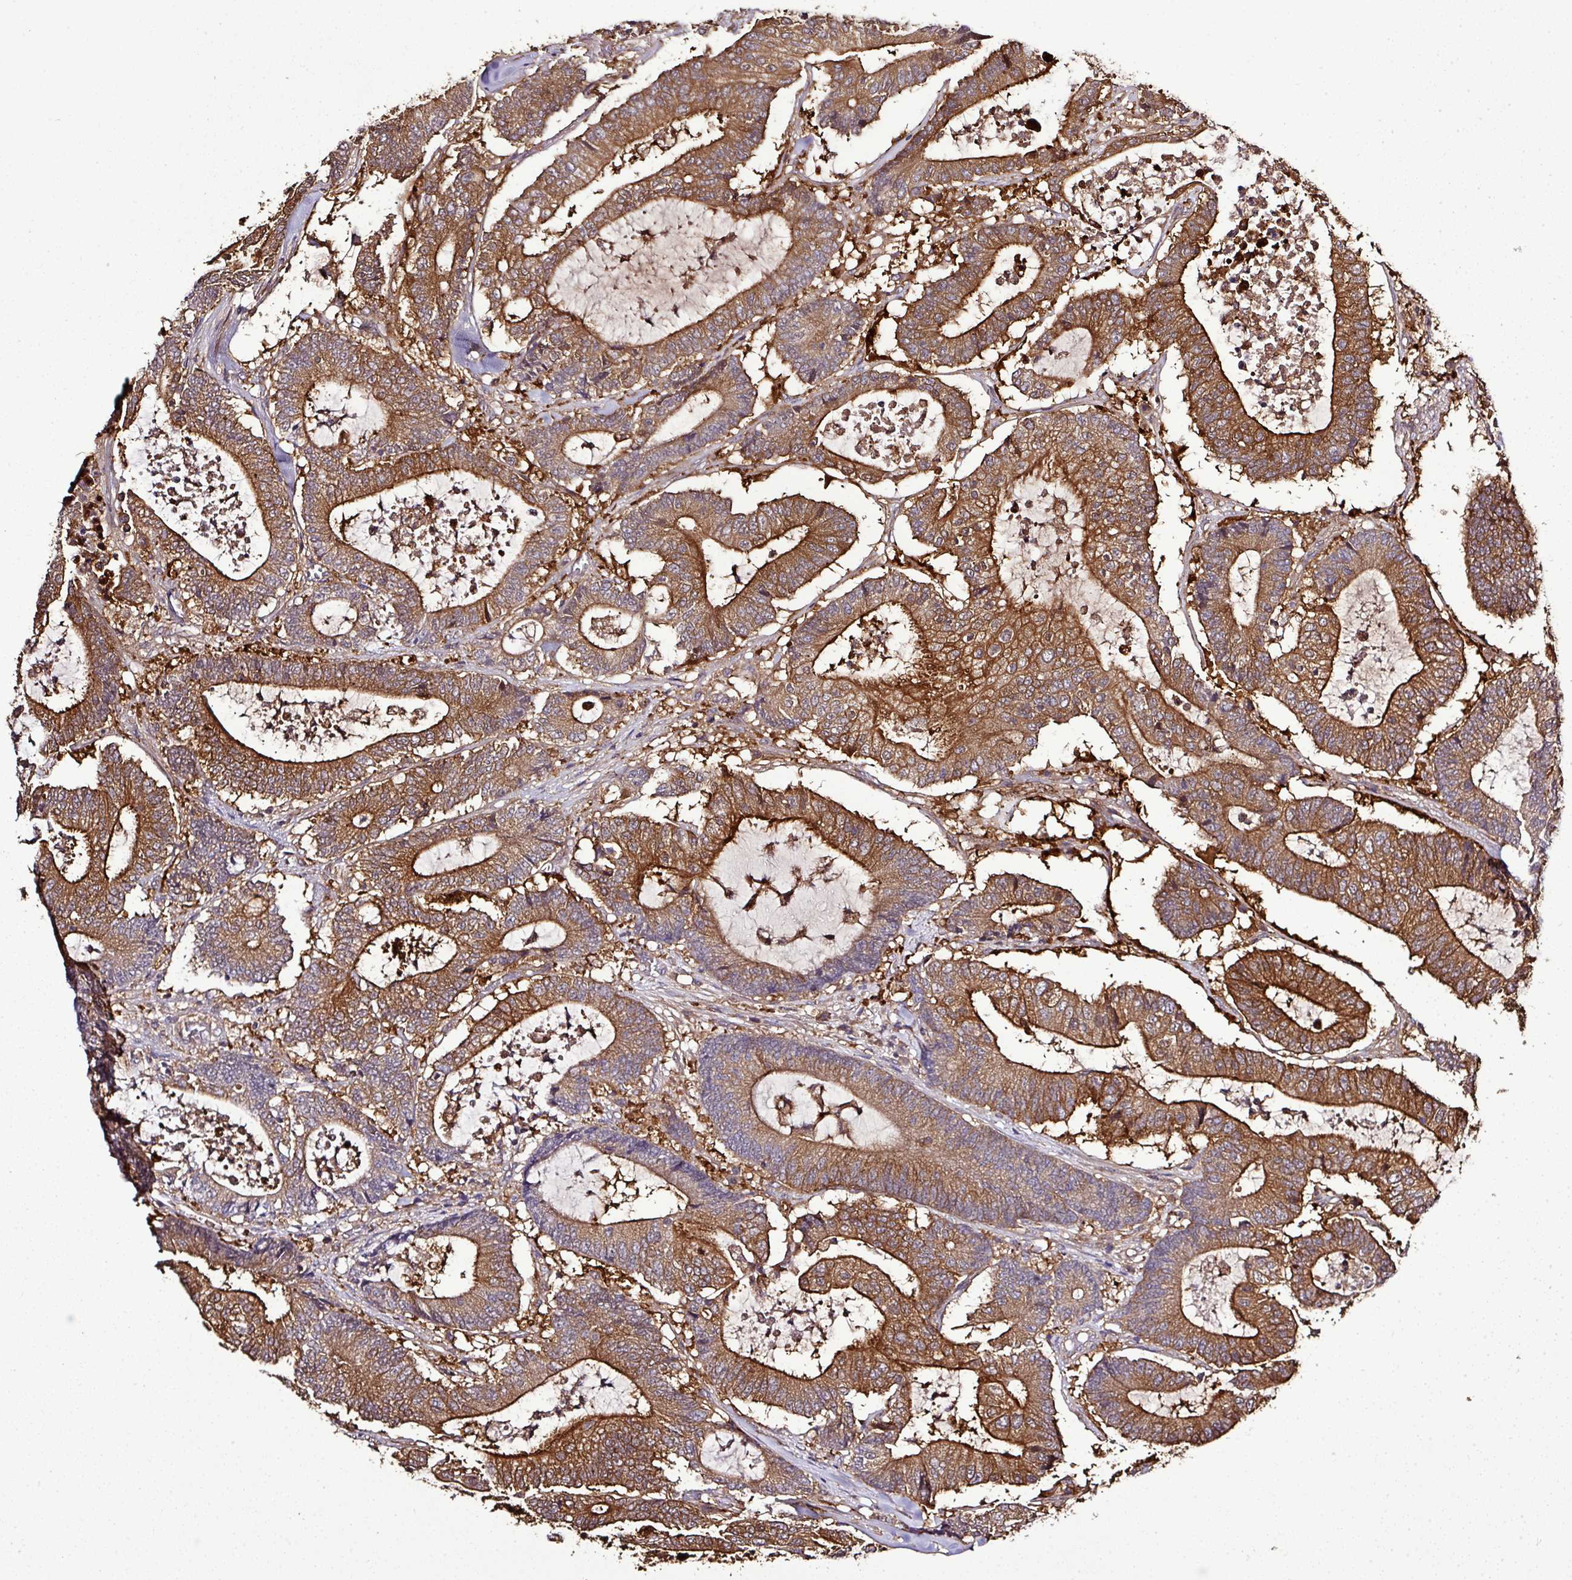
{"staining": {"intensity": "moderate", "quantity": ">75%", "location": "cytoplasmic/membranous"}, "tissue": "colorectal cancer", "cell_type": "Tumor cells", "image_type": "cancer", "snomed": [{"axis": "morphology", "description": "Adenocarcinoma, NOS"}, {"axis": "topography", "description": "Colon"}], "caption": "Immunohistochemistry (IHC) (DAB (3,3'-diaminobenzidine)) staining of human colorectal adenocarcinoma reveals moderate cytoplasmic/membranous protein staining in about >75% of tumor cells.", "gene": "TMEM107", "patient": {"sex": "female", "age": 84}}